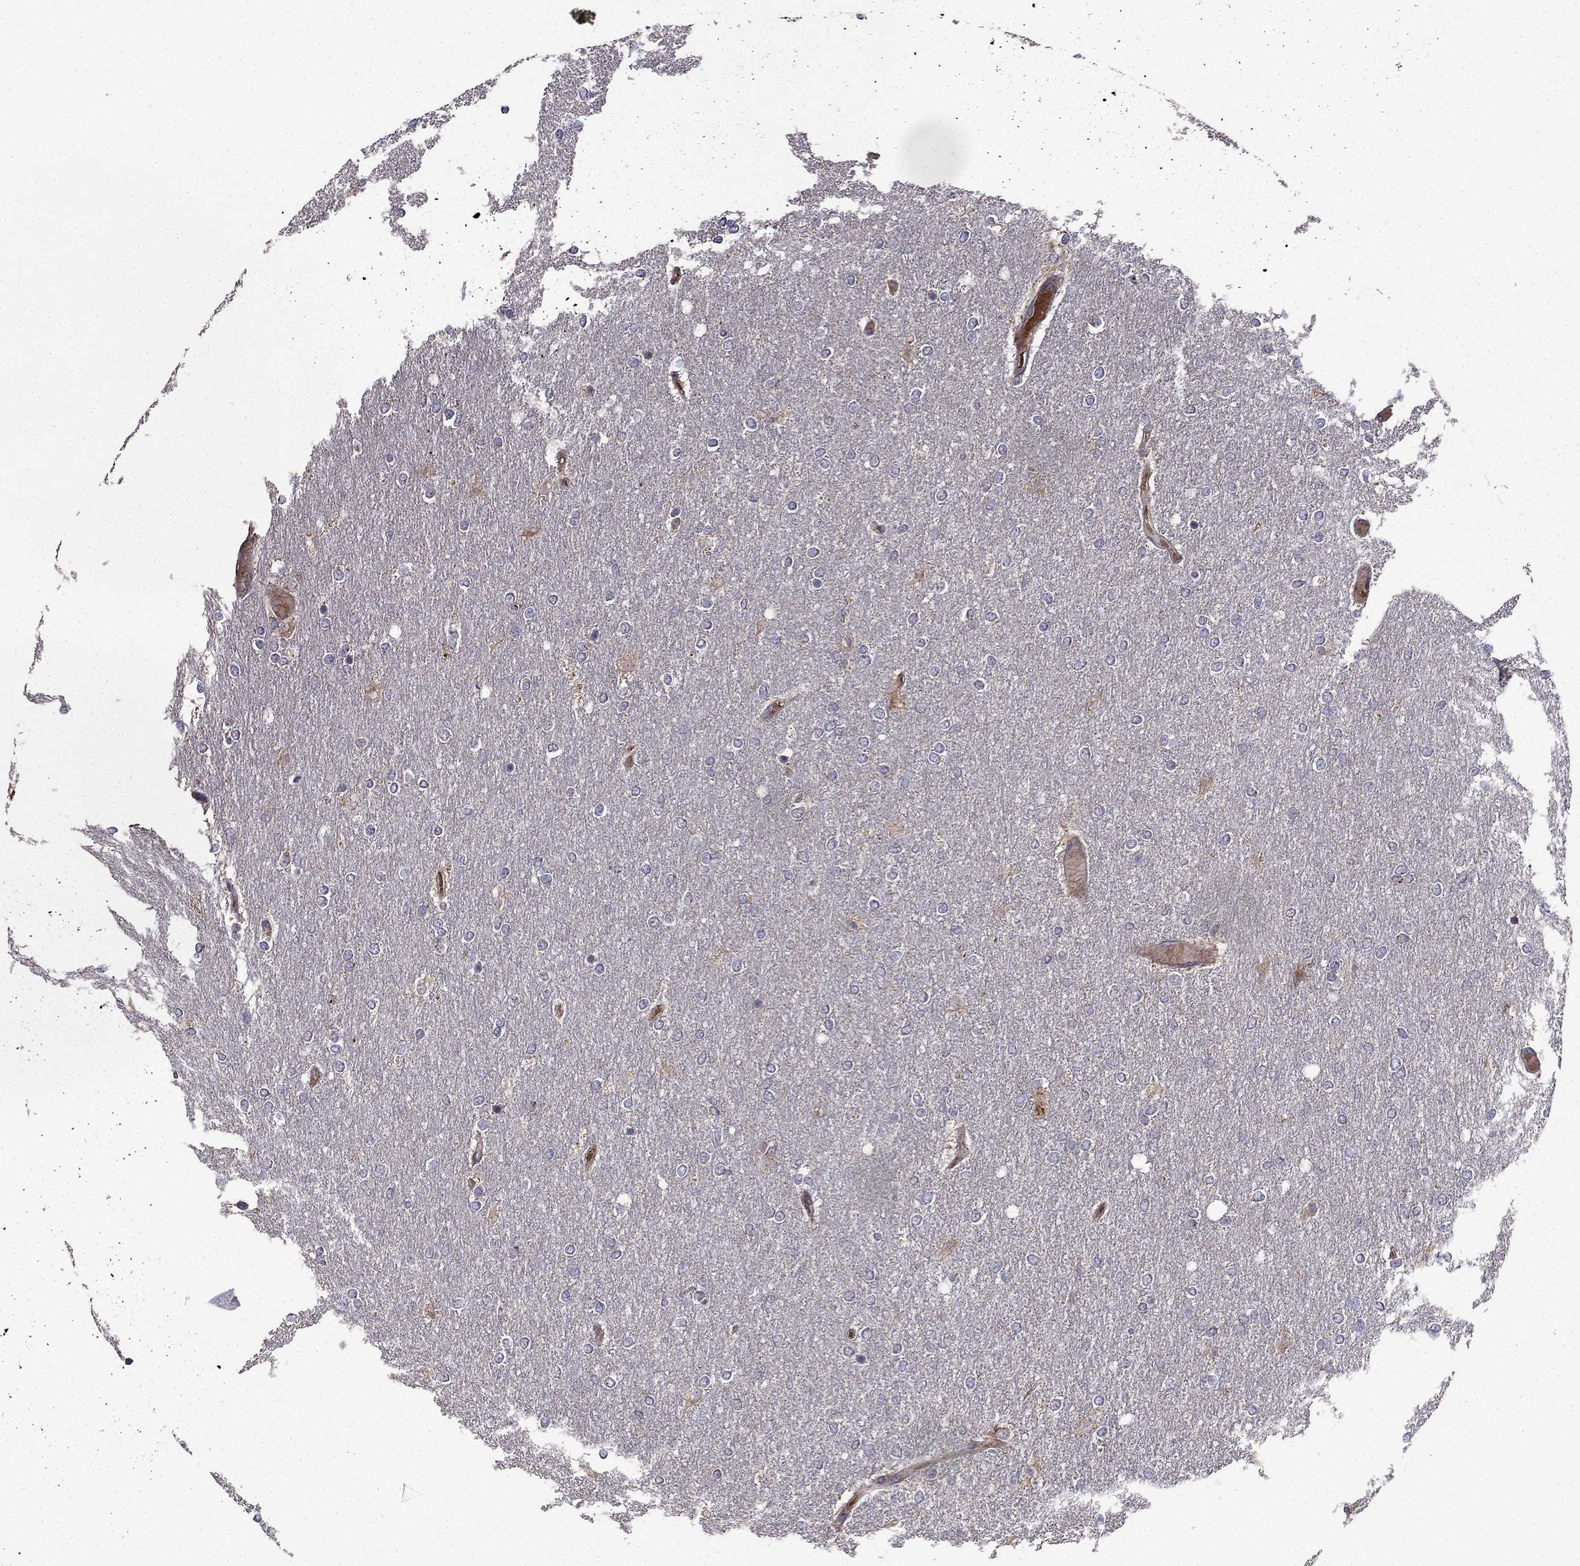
{"staining": {"intensity": "negative", "quantity": "none", "location": "none"}, "tissue": "glioma", "cell_type": "Tumor cells", "image_type": "cancer", "snomed": [{"axis": "morphology", "description": "Glioma, malignant, High grade"}, {"axis": "topography", "description": "Brain"}], "caption": "Protein analysis of glioma exhibits no significant expression in tumor cells.", "gene": "B4GALT7", "patient": {"sex": "female", "age": 61}}